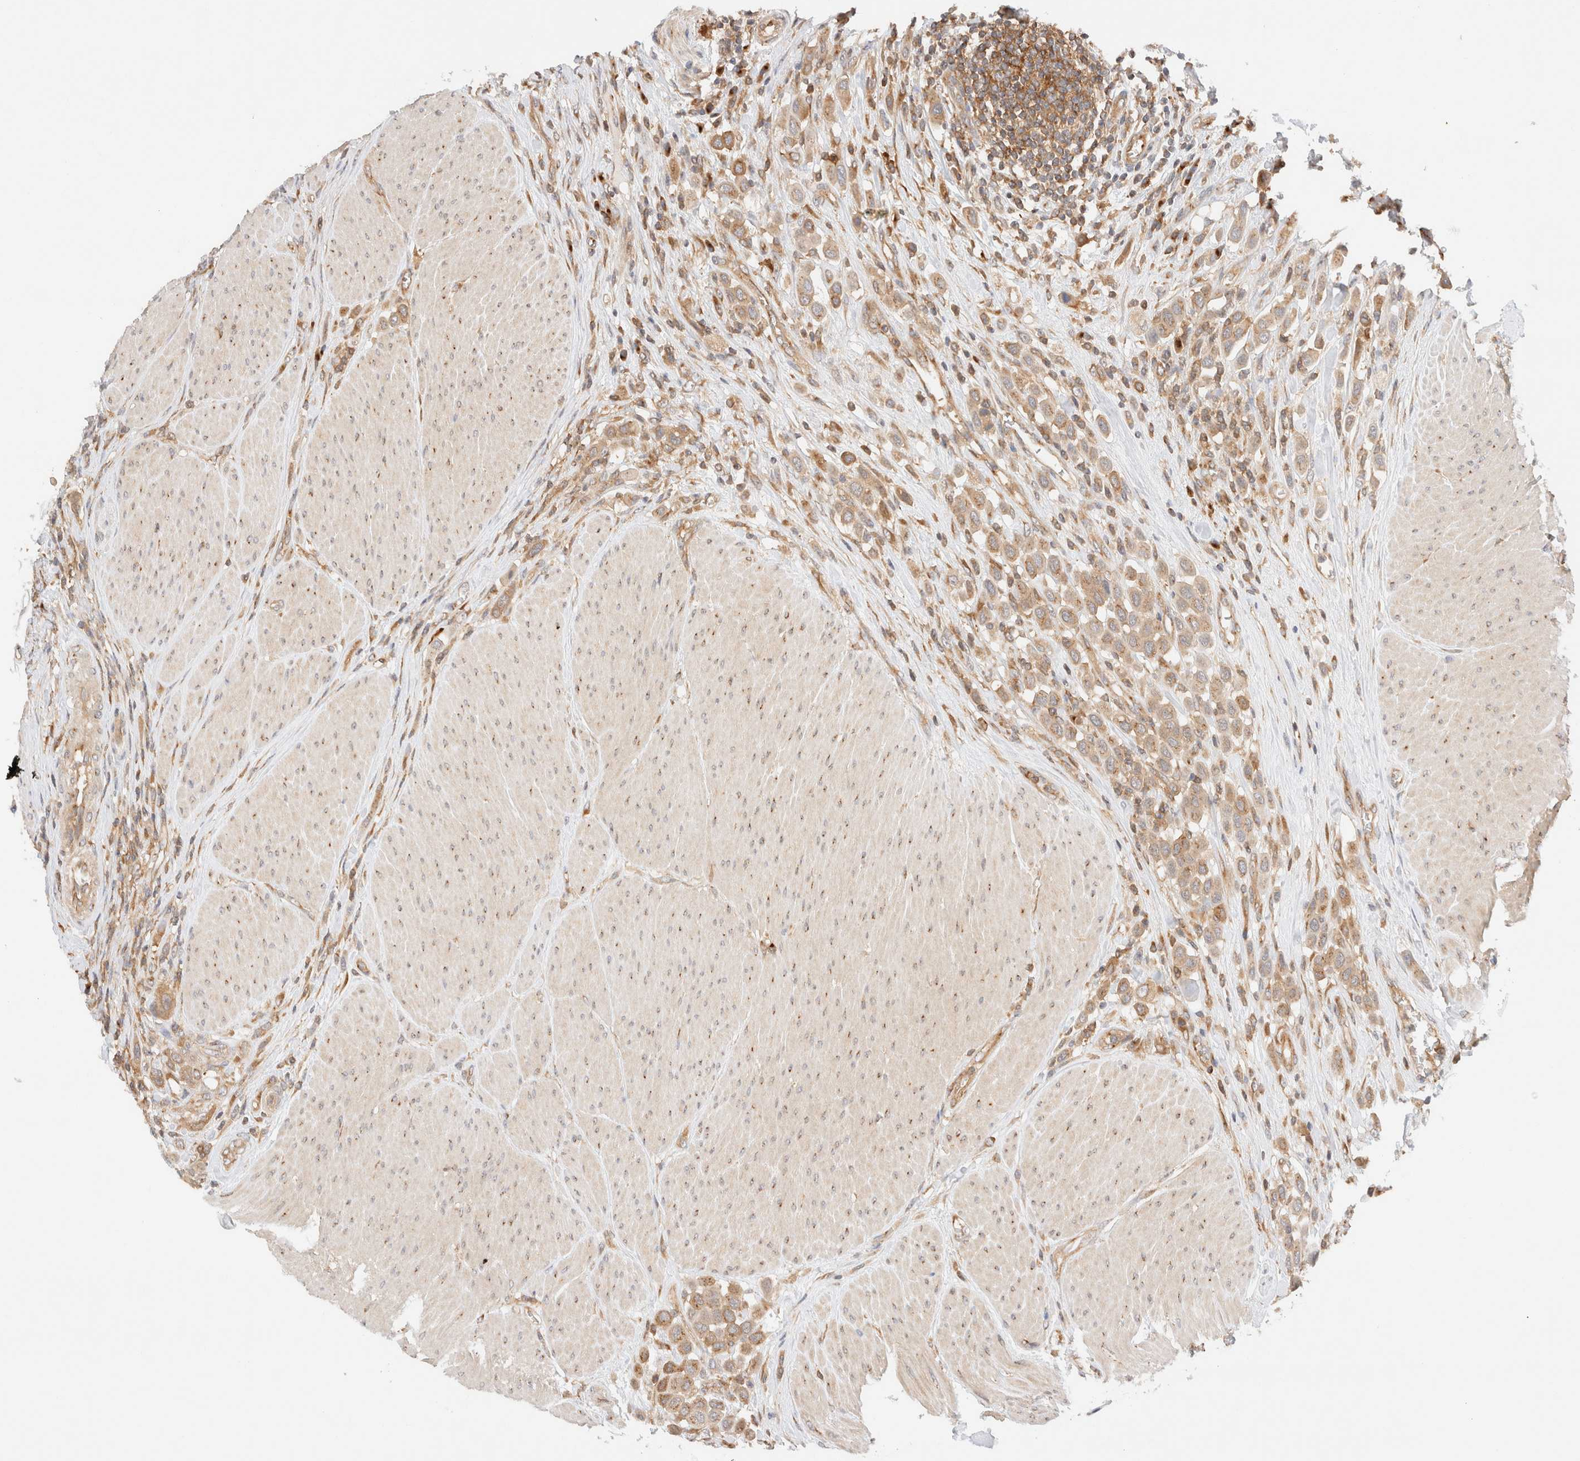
{"staining": {"intensity": "moderate", "quantity": ">75%", "location": "cytoplasmic/membranous"}, "tissue": "urothelial cancer", "cell_type": "Tumor cells", "image_type": "cancer", "snomed": [{"axis": "morphology", "description": "Urothelial carcinoma, High grade"}, {"axis": "topography", "description": "Urinary bladder"}], "caption": "Tumor cells reveal moderate cytoplasmic/membranous expression in about >75% of cells in urothelial cancer.", "gene": "RABEP1", "patient": {"sex": "male", "age": 50}}